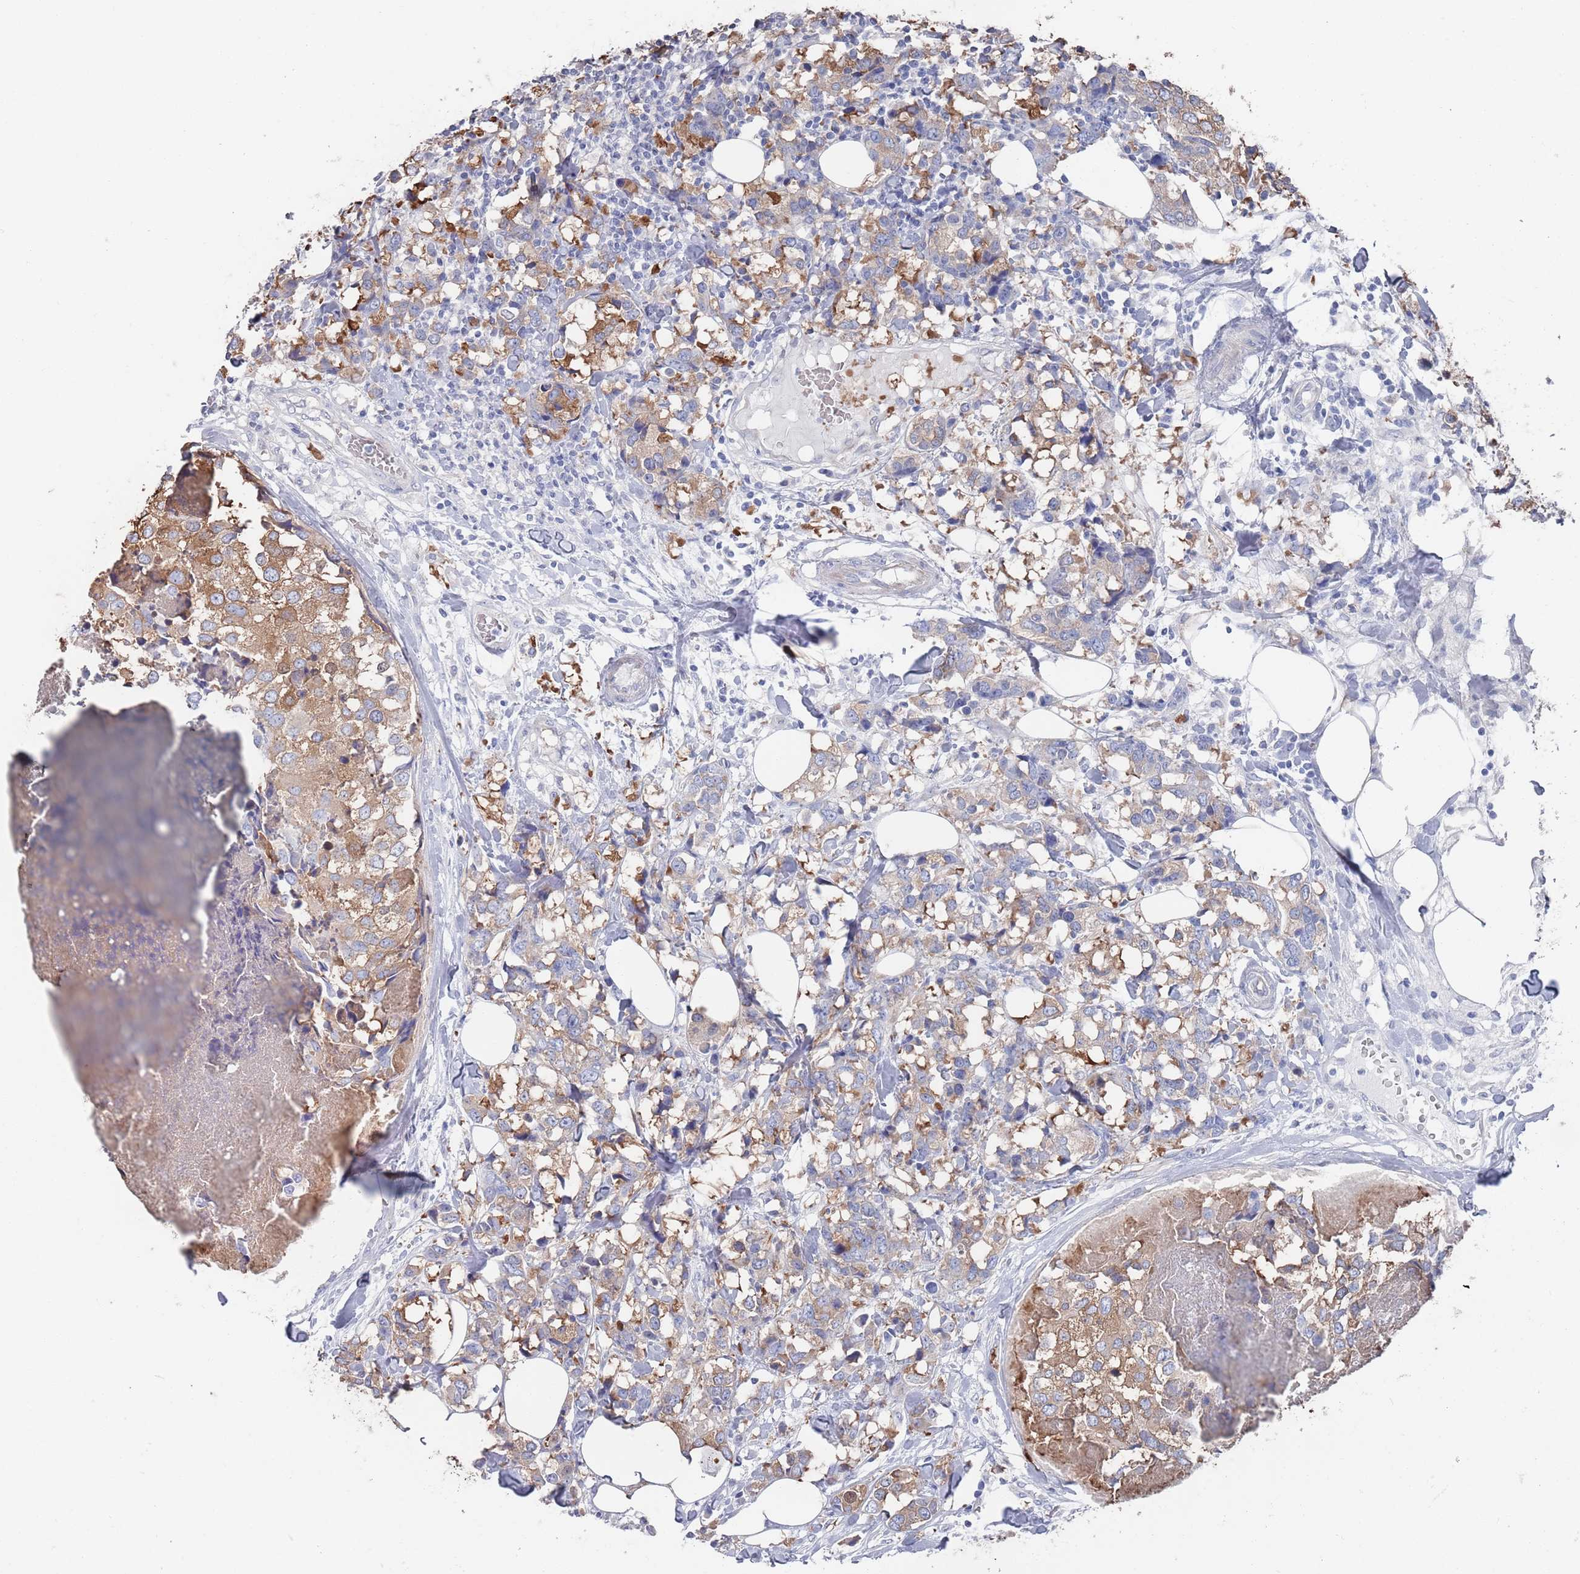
{"staining": {"intensity": "moderate", "quantity": "25%-75%", "location": "cytoplasmic/membranous"}, "tissue": "breast cancer", "cell_type": "Tumor cells", "image_type": "cancer", "snomed": [{"axis": "morphology", "description": "Lobular carcinoma"}, {"axis": "topography", "description": "Breast"}], "caption": "Tumor cells demonstrate medium levels of moderate cytoplasmic/membranous positivity in about 25%-75% of cells in human breast cancer (lobular carcinoma). (IHC, brightfield microscopy, high magnification).", "gene": "TMCO3", "patient": {"sex": "female", "age": 59}}